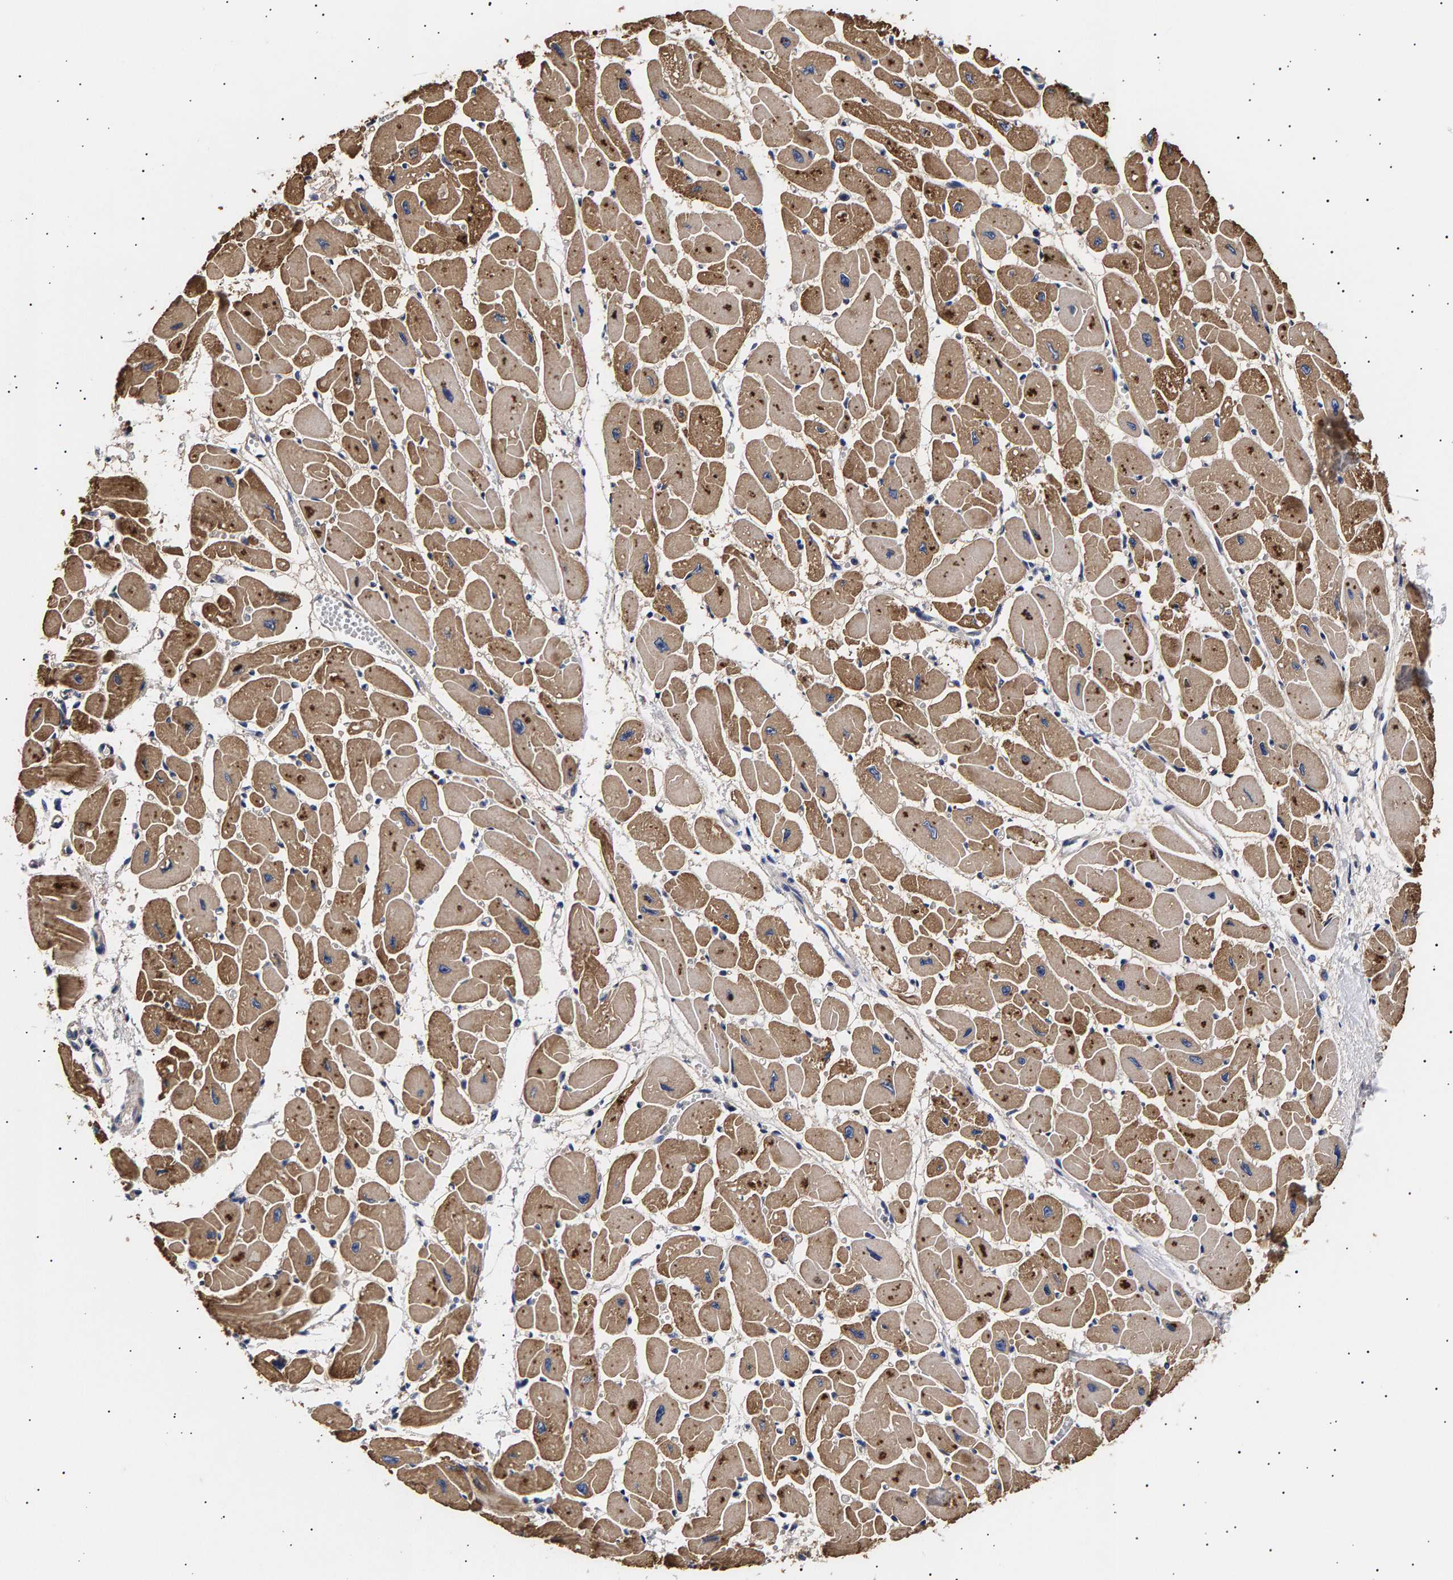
{"staining": {"intensity": "moderate", "quantity": ">75%", "location": "cytoplasmic/membranous"}, "tissue": "heart muscle", "cell_type": "Cardiomyocytes", "image_type": "normal", "snomed": [{"axis": "morphology", "description": "Normal tissue, NOS"}, {"axis": "topography", "description": "Heart"}], "caption": "Protein expression analysis of normal heart muscle shows moderate cytoplasmic/membranous positivity in about >75% of cardiomyocytes.", "gene": "ANKRD40", "patient": {"sex": "female", "age": 54}}